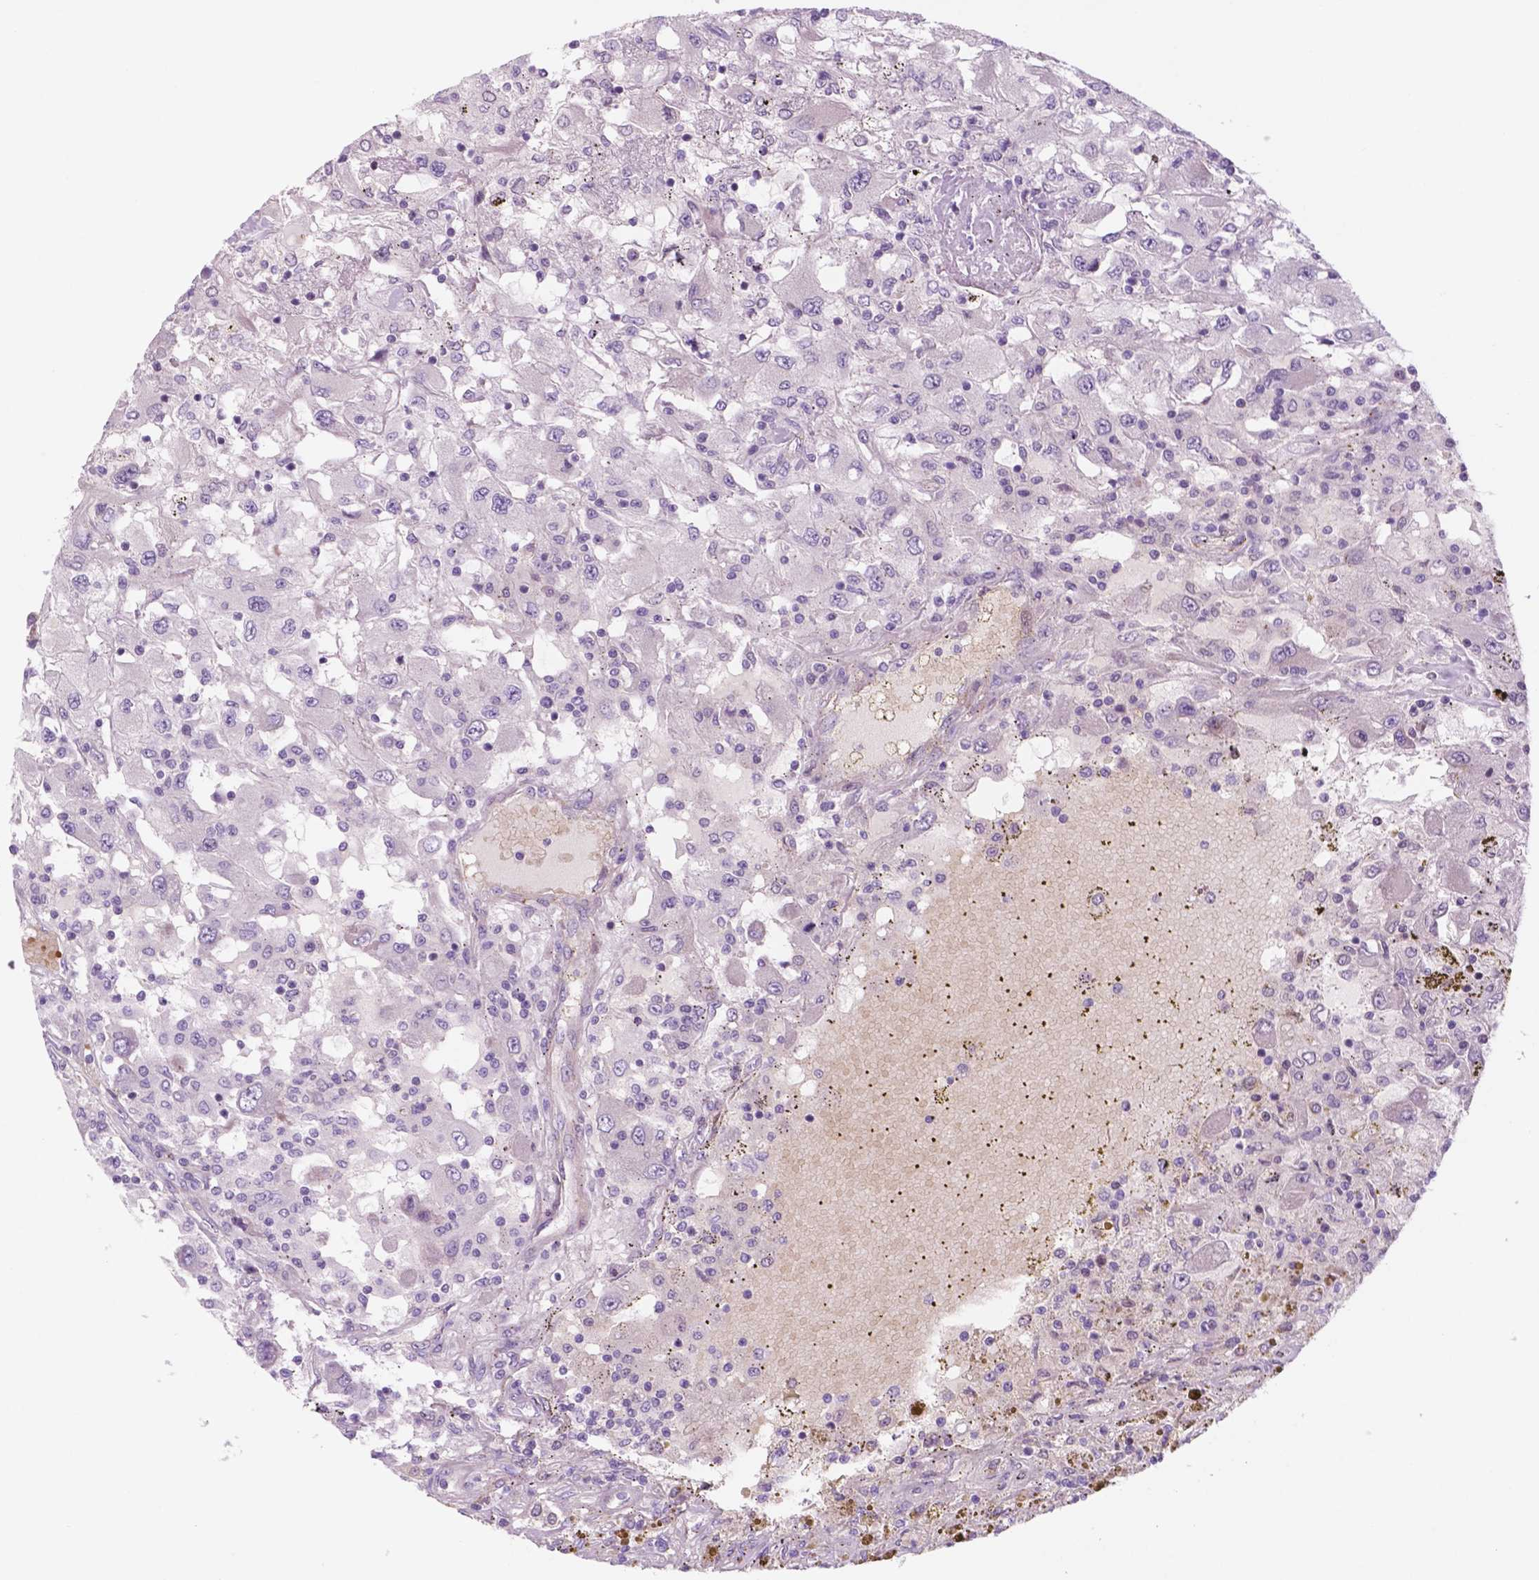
{"staining": {"intensity": "negative", "quantity": "none", "location": "none"}, "tissue": "renal cancer", "cell_type": "Tumor cells", "image_type": "cancer", "snomed": [{"axis": "morphology", "description": "Adenocarcinoma, NOS"}, {"axis": "topography", "description": "Kidney"}], "caption": "This is an immunohistochemistry image of human renal cancer (adenocarcinoma). There is no positivity in tumor cells.", "gene": "RND3", "patient": {"sex": "female", "age": 67}}